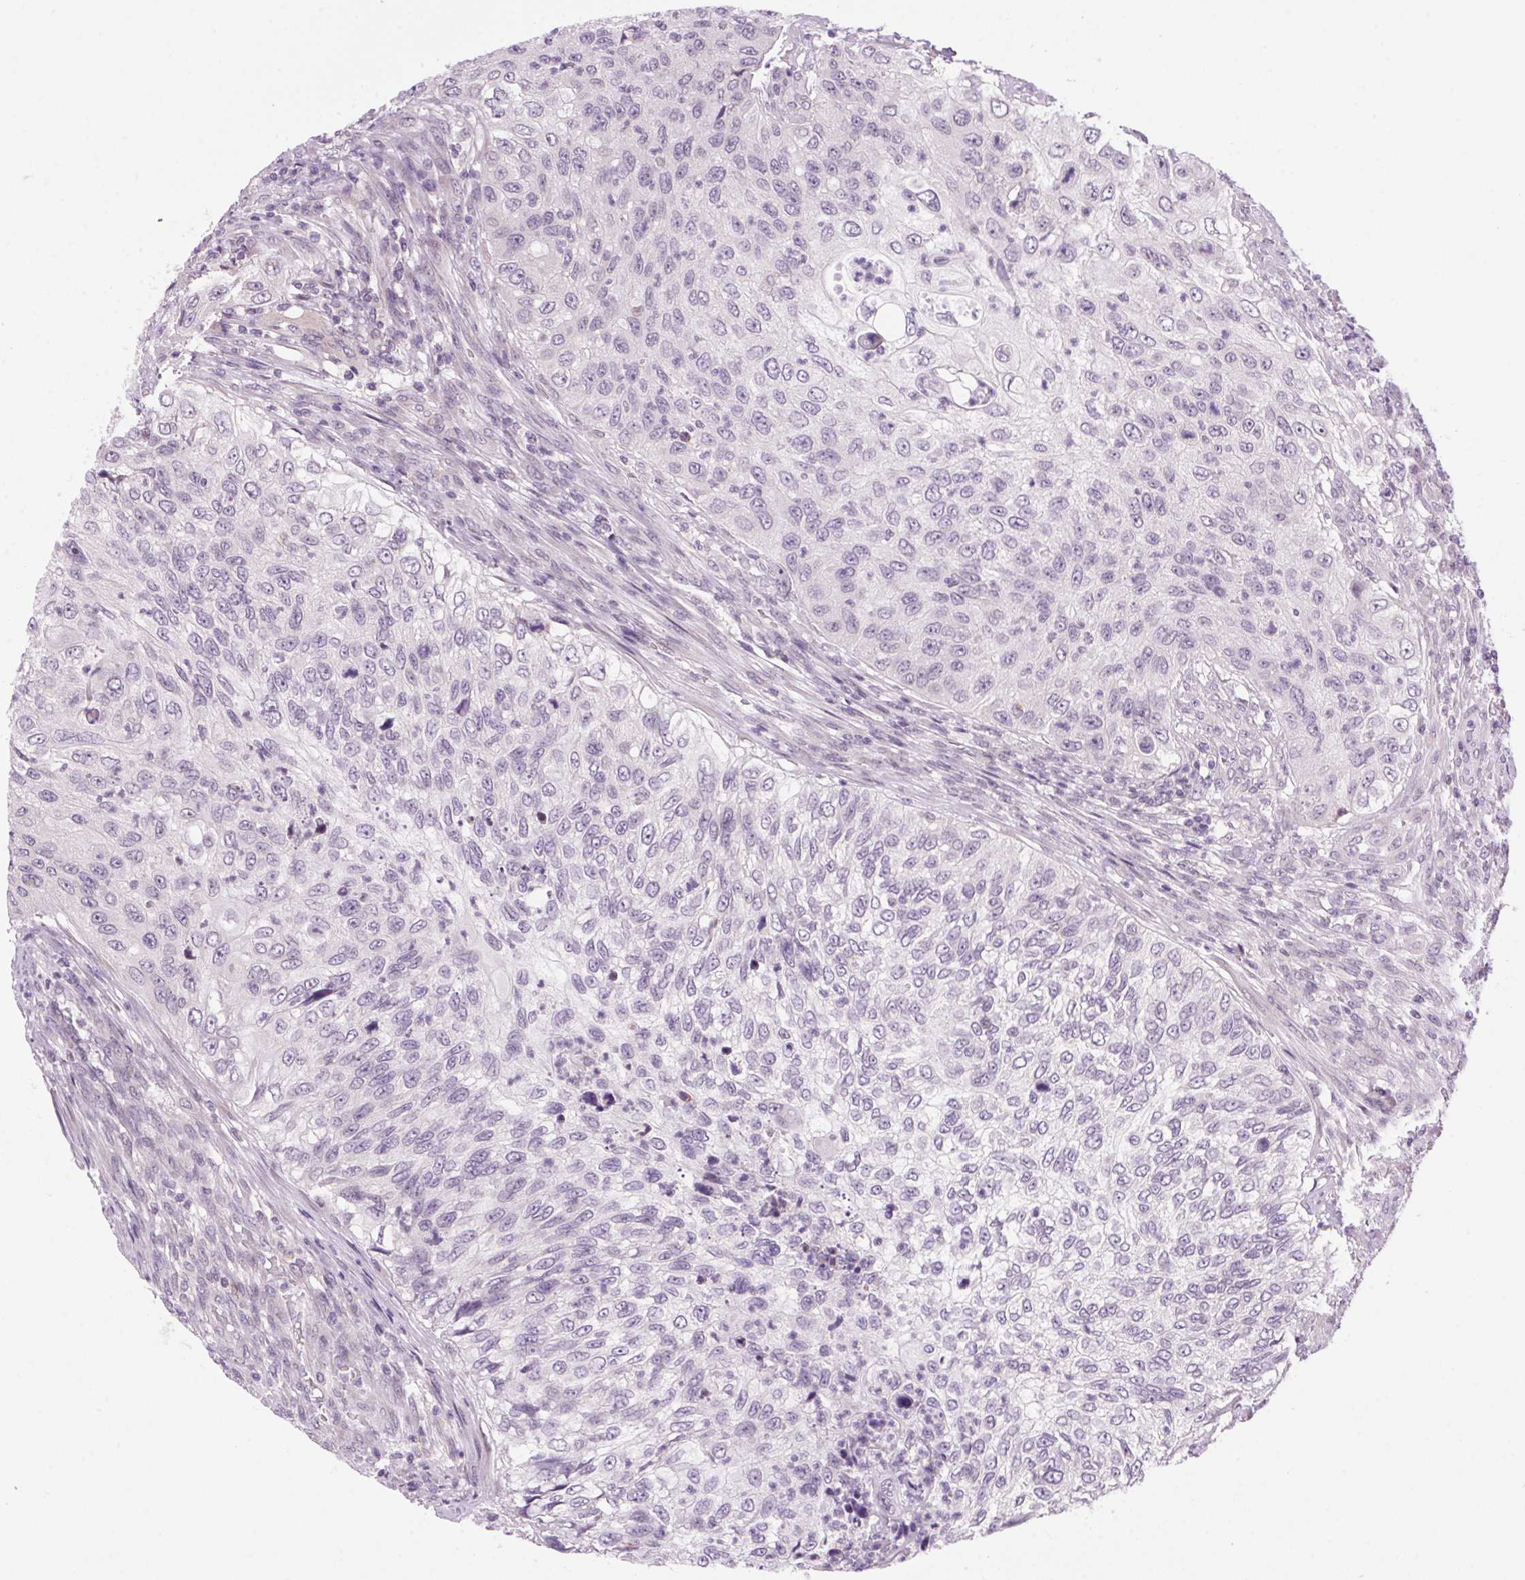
{"staining": {"intensity": "negative", "quantity": "none", "location": "none"}, "tissue": "urothelial cancer", "cell_type": "Tumor cells", "image_type": "cancer", "snomed": [{"axis": "morphology", "description": "Urothelial carcinoma, High grade"}, {"axis": "topography", "description": "Urinary bladder"}], "caption": "Histopathology image shows no significant protein positivity in tumor cells of urothelial cancer.", "gene": "SMIM13", "patient": {"sex": "female", "age": 60}}